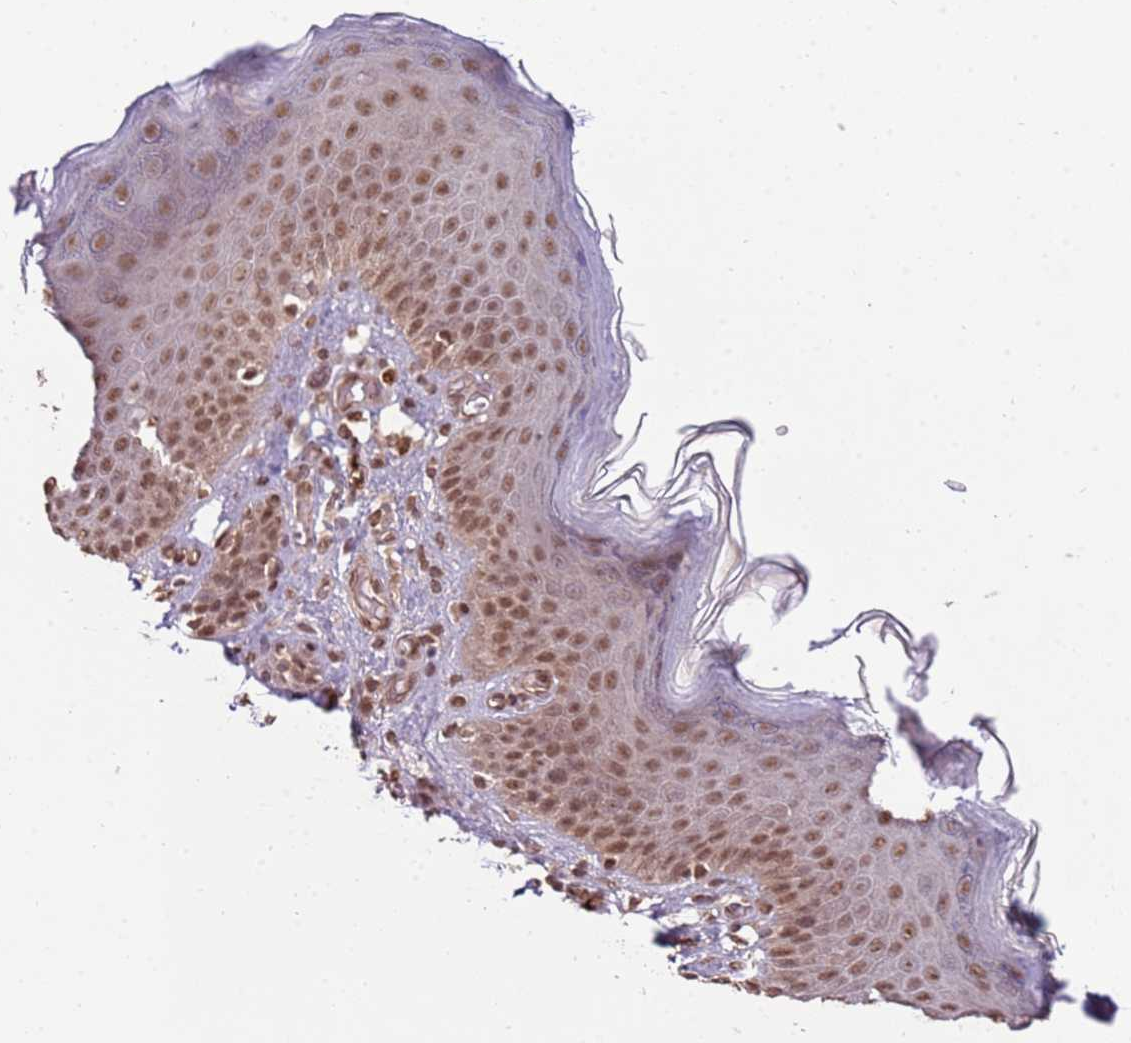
{"staining": {"intensity": "moderate", "quantity": ">75%", "location": "nuclear"}, "tissue": "skin", "cell_type": "Epidermal cells", "image_type": "normal", "snomed": [{"axis": "morphology", "description": "Normal tissue, NOS"}, {"axis": "topography", "description": "Anal"}], "caption": "Moderate nuclear staining is identified in approximately >75% of epidermal cells in normal skin.", "gene": "ZBTB12", "patient": {"sex": "female", "age": 40}}